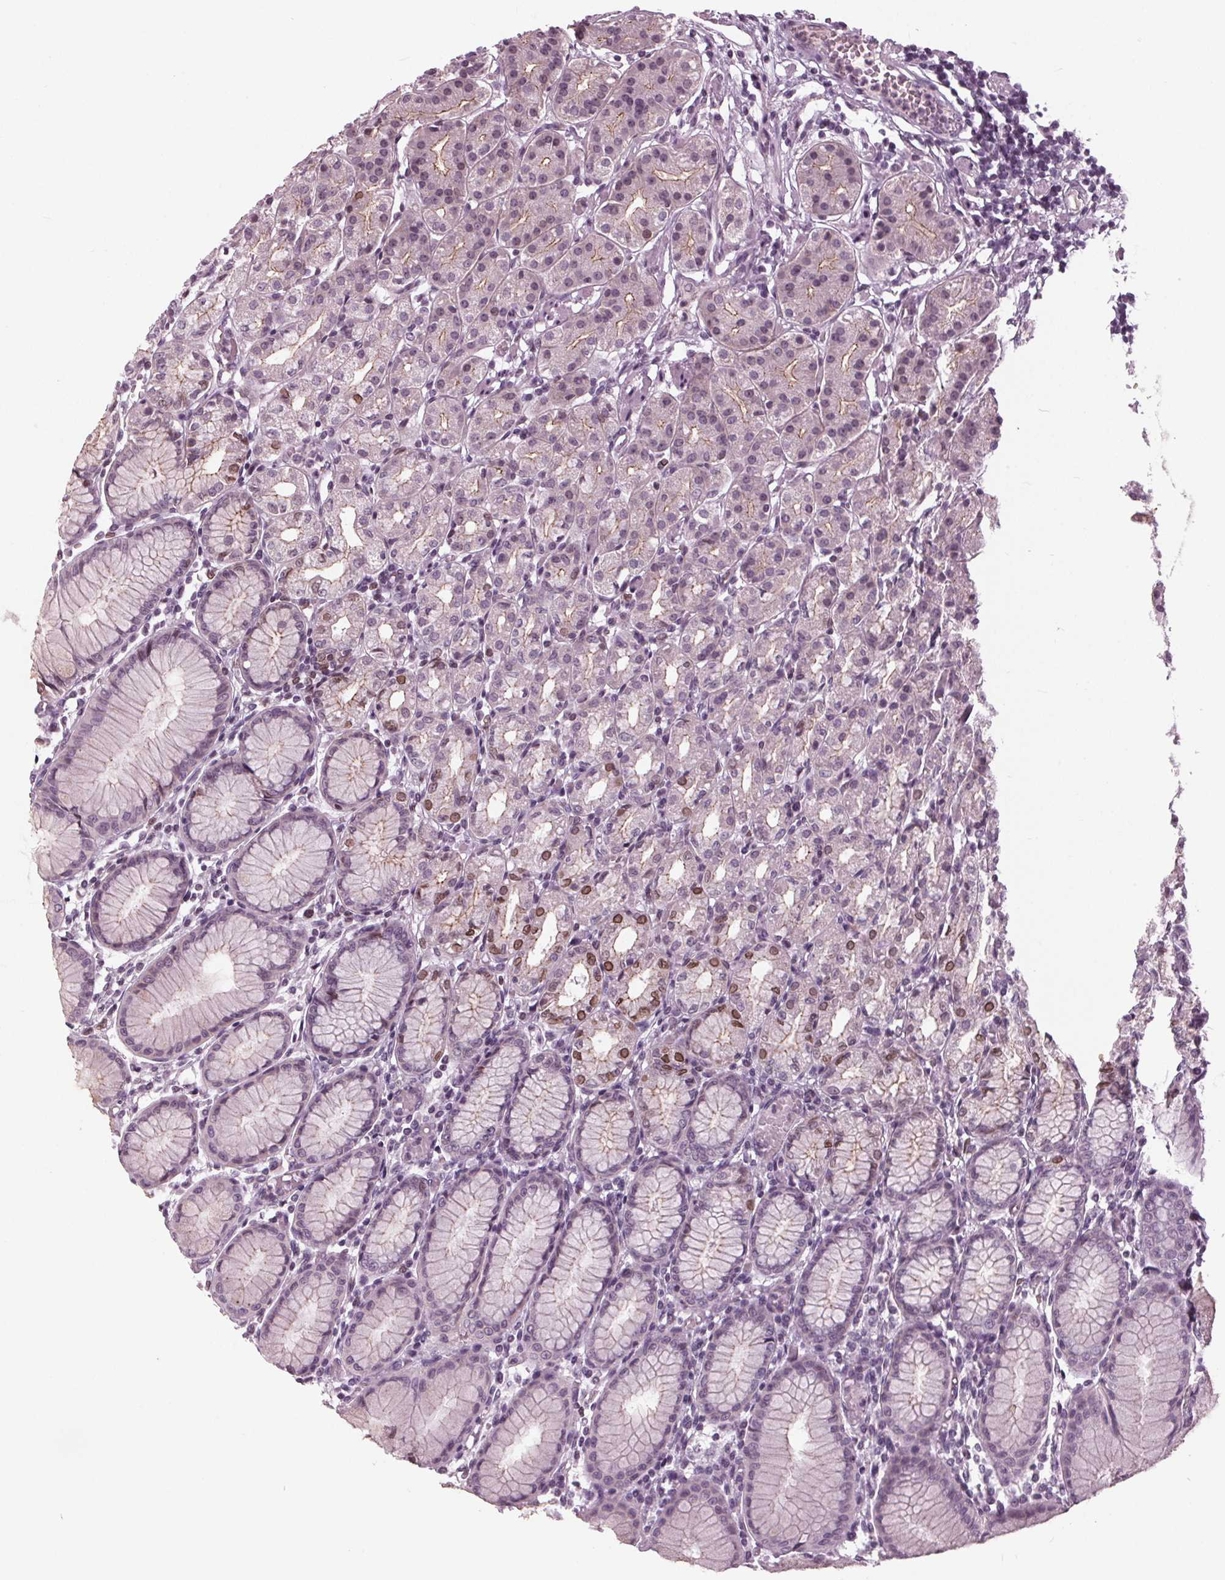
{"staining": {"intensity": "moderate", "quantity": "<25%", "location": "cytoplasmic/membranous,nuclear"}, "tissue": "stomach", "cell_type": "Glandular cells", "image_type": "normal", "snomed": [{"axis": "morphology", "description": "Normal tissue, NOS"}, {"axis": "topography", "description": "Stomach"}], "caption": "Immunohistochemistry (DAB (3,3'-diaminobenzidine)) staining of benign stomach exhibits moderate cytoplasmic/membranous,nuclear protein expression in about <25% of glandular cells.", "gene": "SLC9A4", "patient": {"sex": "female", "age": 57}}